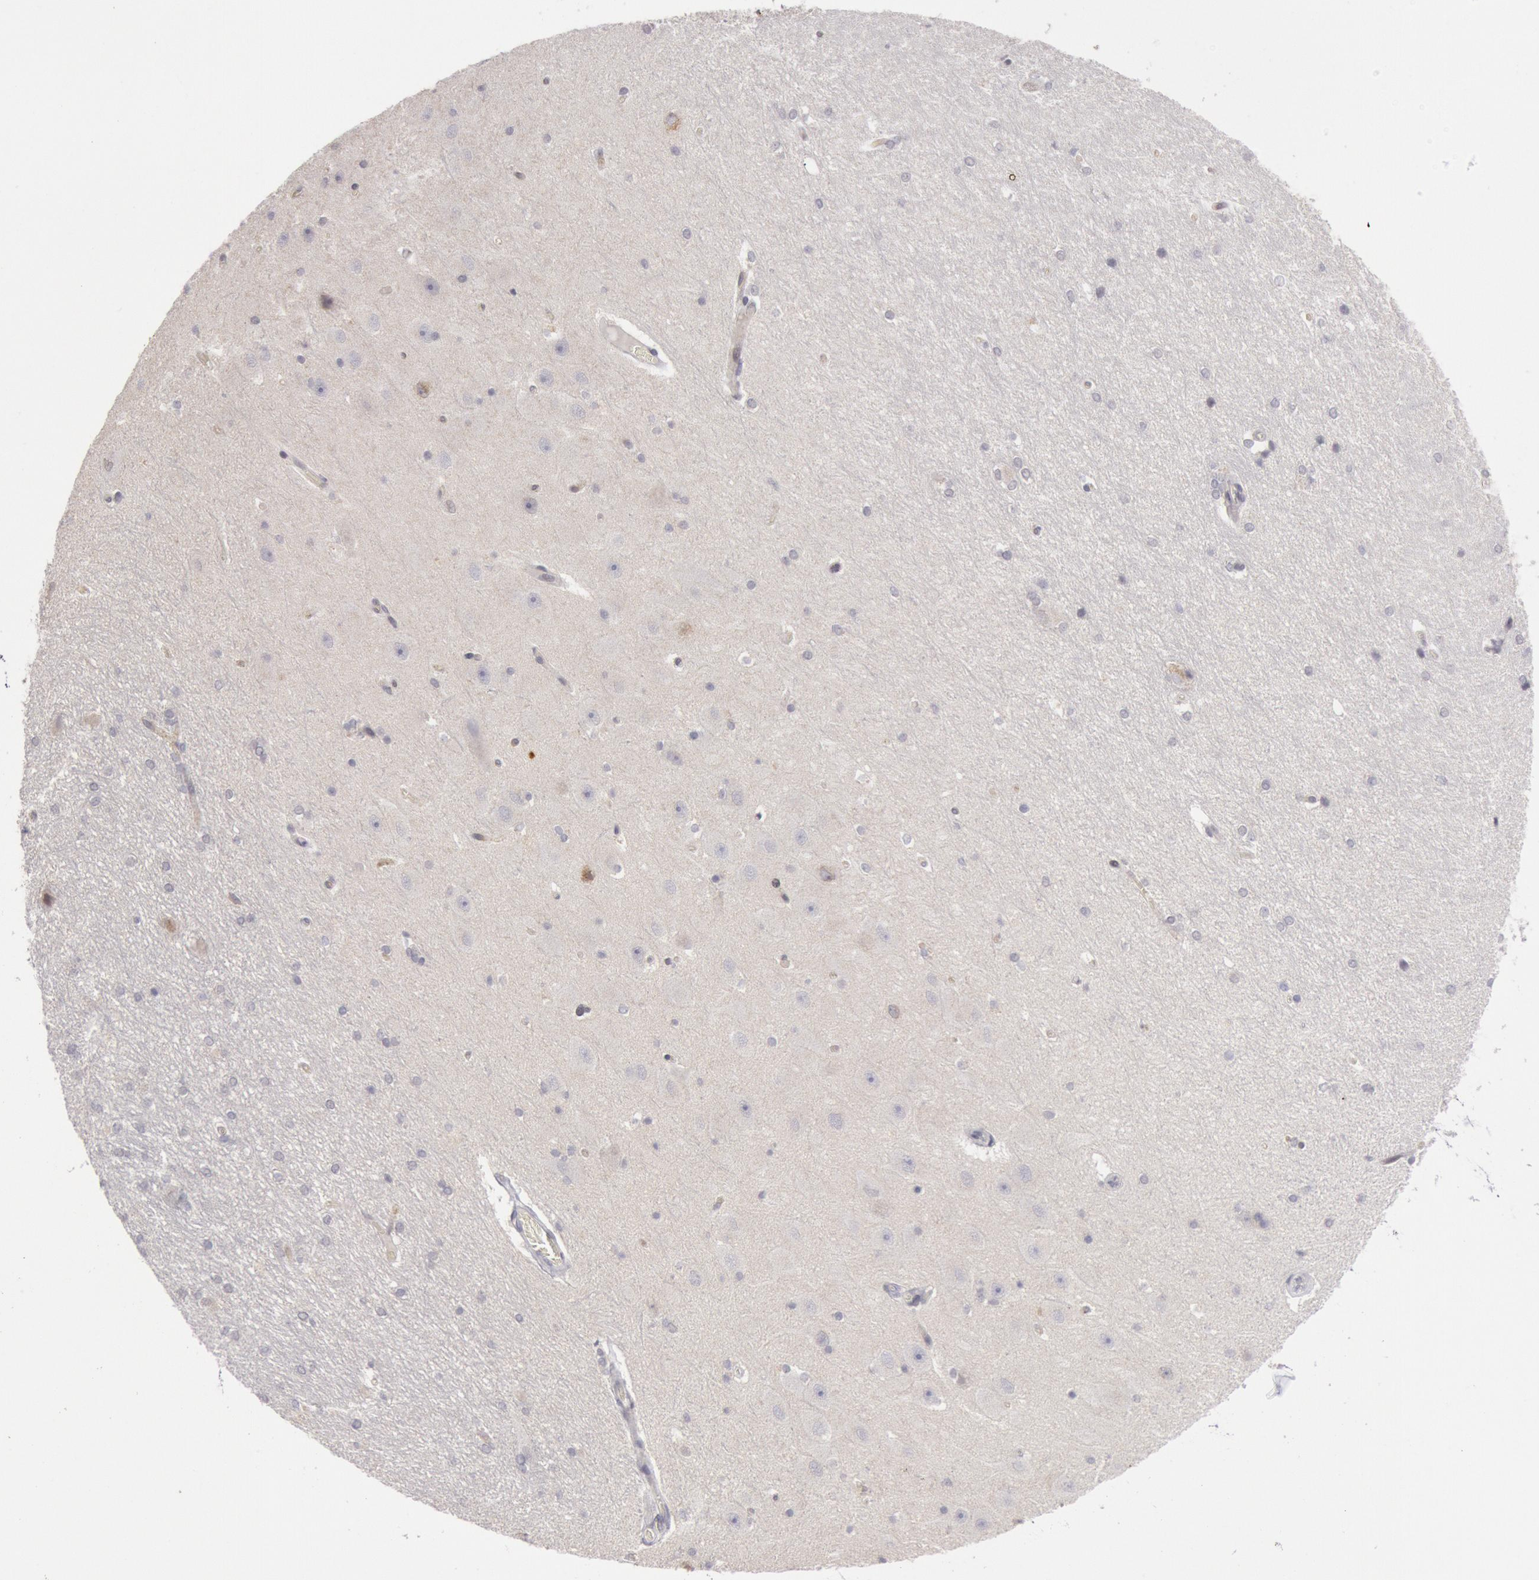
{"staining": {"intensity": "negative", "quantity": "none", "location": "none"}, "tissue": "hippocampus", "cell_type": "Glial cells", "image_type": "normal", "snomed": [{"axis": "morphology", "description": "Normal tissue, NOS"}, {"axis": "topography", "description": "Hippocampus"}], "caption": "High power microscopy image of an immunohistochemistry (IHC) micrograph of benign hippocampus, revealing no significant positivity in glial cells.", "gene": "JOSD1", "patient": {"sex": "female", "age": 19}}